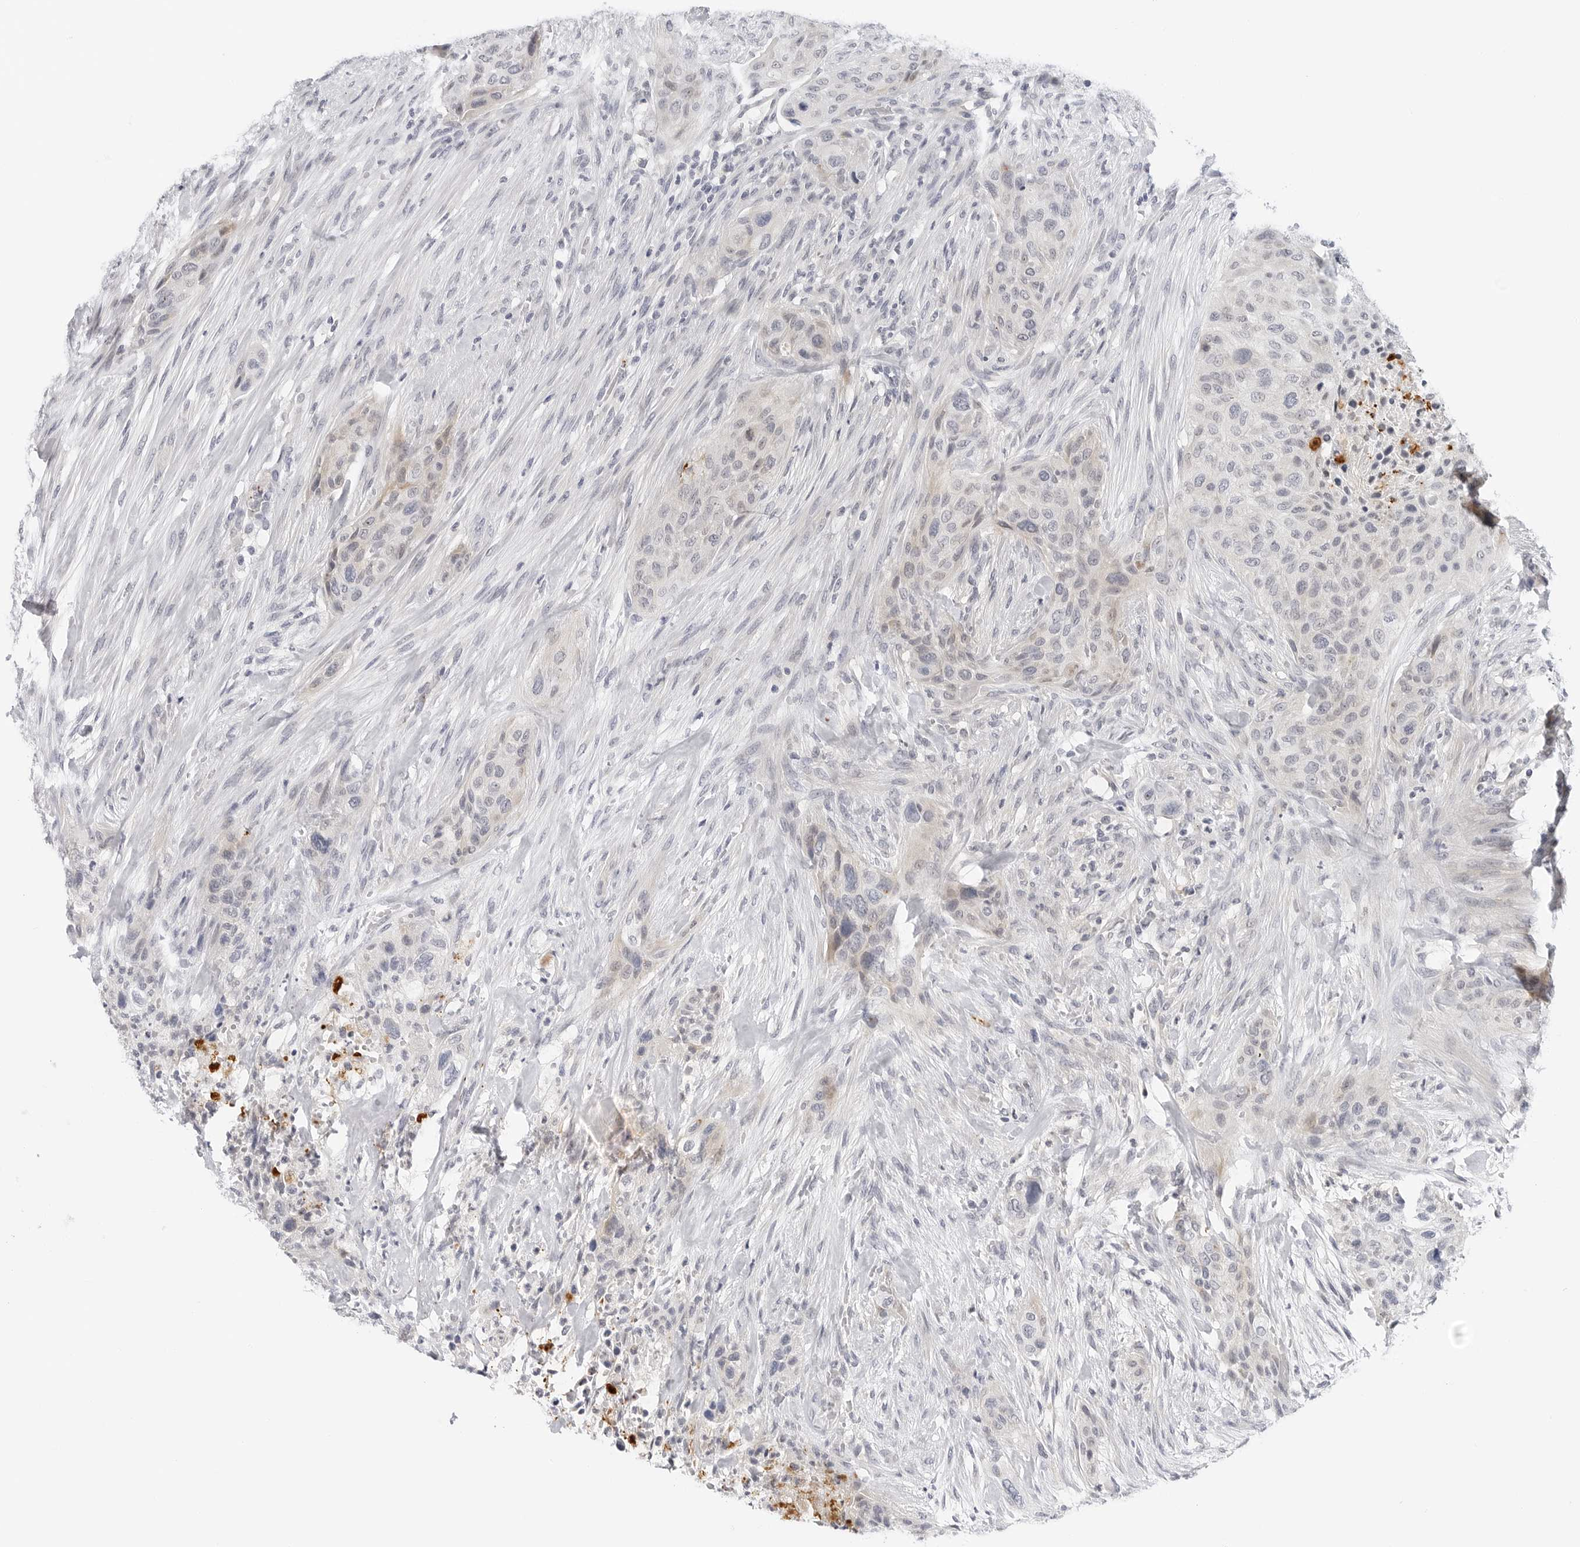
{"staining": {"intensity": "negative", "quantity": "none", "location": "none"}, "tissue": "urothelial cancer", "cell_type": "Tumor cells", "image_type": "cancer", "snomed": [{"axis": "morphology", "description": "Urothelial carcinoma, High grade"}, {"axis": "topography", "description": "Urinary bladder"}], "caption": "A micrograph of human urothelial cancer is negative for staining in tumor cells. (Immunohistochemistry (ihc), brightfield microscopy, high magnification).", "gene": "MAP2K5", "patient": {"sex": "male", "age": 35}}